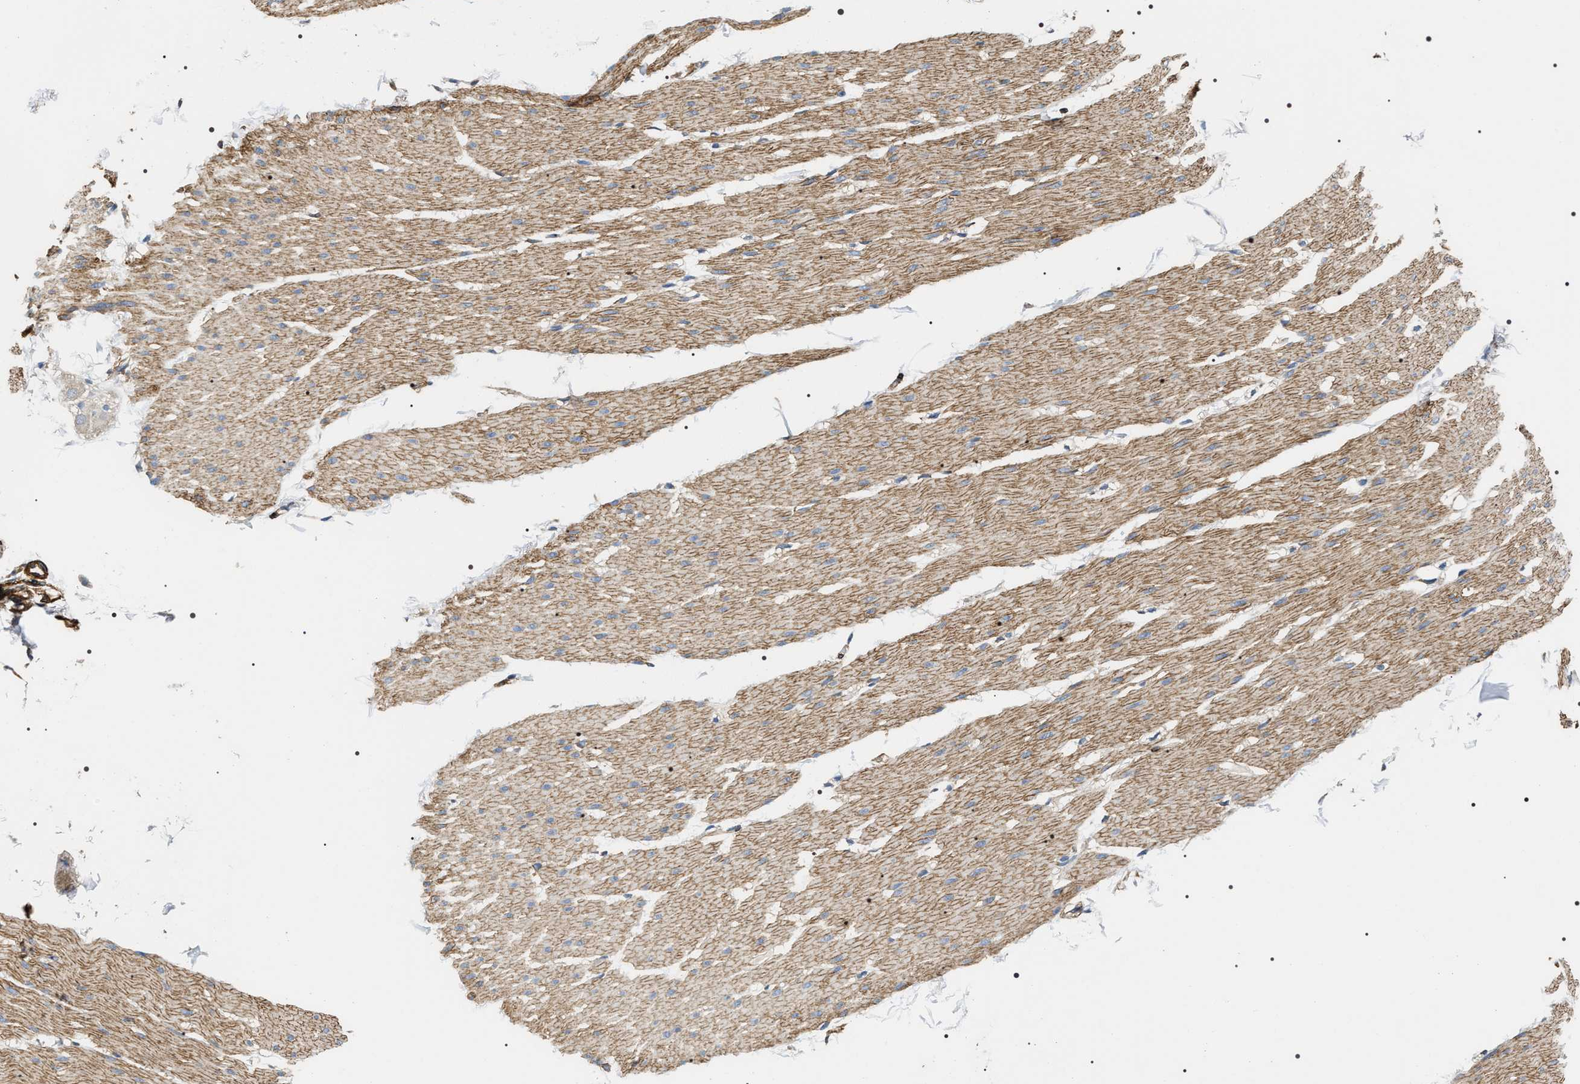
{"staining": {"intensity": "moderate", "quantity": ">75%", "location": "cytoplasmic/membranous"}, "tissue": "smooth muscle", "cell_type": "Smooth muscle cells", "image_type": "normal", "snomed": [{"axis": "morphology", "description": "Normal tissue, NOS"}, {"axis": "topography", "description": "Smooth muscle"}, {"axis": "topography", "description": "Colon"}], "caption": "Smooth muscle cells display medium levels of moderate cytoplasmic/membranous expression in approximately >75% of cells in normal human smooth muscle. The staining was performed using DAB (3,3'-diaminobenzidine) to visualize the protein expression in brown, while the nuclei were stained in blue with hematoxylin (Magnification: 20x).", "gene": "ZC3HAV1L", "patient": {"sex": "male", "age": 67}}